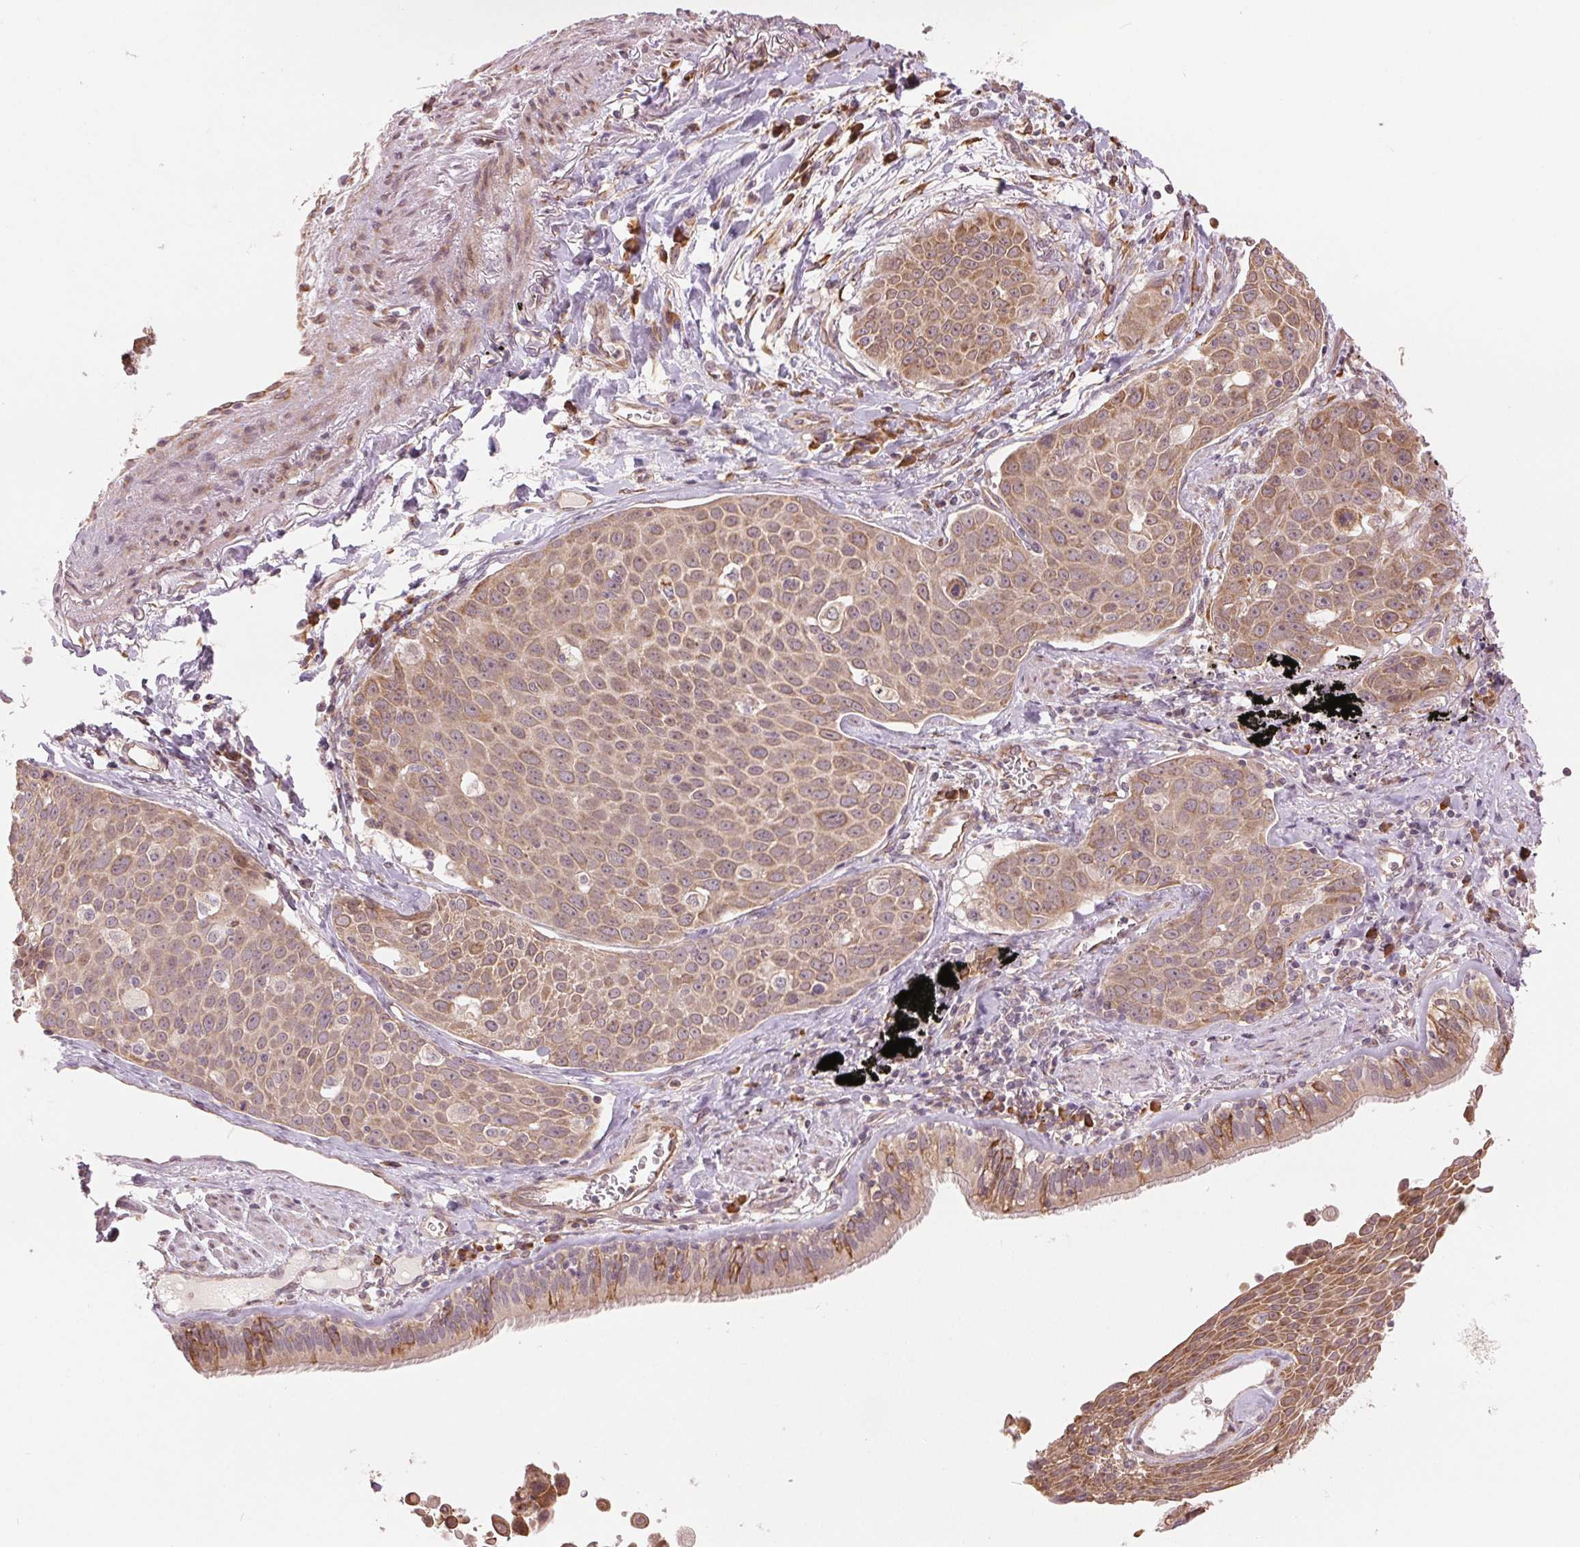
{"staining": {"intensity": "moderate", "quantity": ">75%", "location": "cytoplasmic/membranous"}, "tissue": "lung cancer", "cell_type": "Tumor cells", "image_type": "cancer", "snomed": [{"axis": "morphology", "description": "Squamous cell carcinoma, NOS"}, {"axis": "morphology", "description": "Squamous cell carcinoma, metastatic, NOS"}, {"axis": "topography", "description": "Lymph node"}, {"axis": "topography", "description": "Lung"}], "caption": "Human lung metastatic squamous cell carcinoma stained with a protein marker shows moderate staining in tumor cells.", "gene": "SLC20A1", "patient": {"sex": "female", "age": 62}}